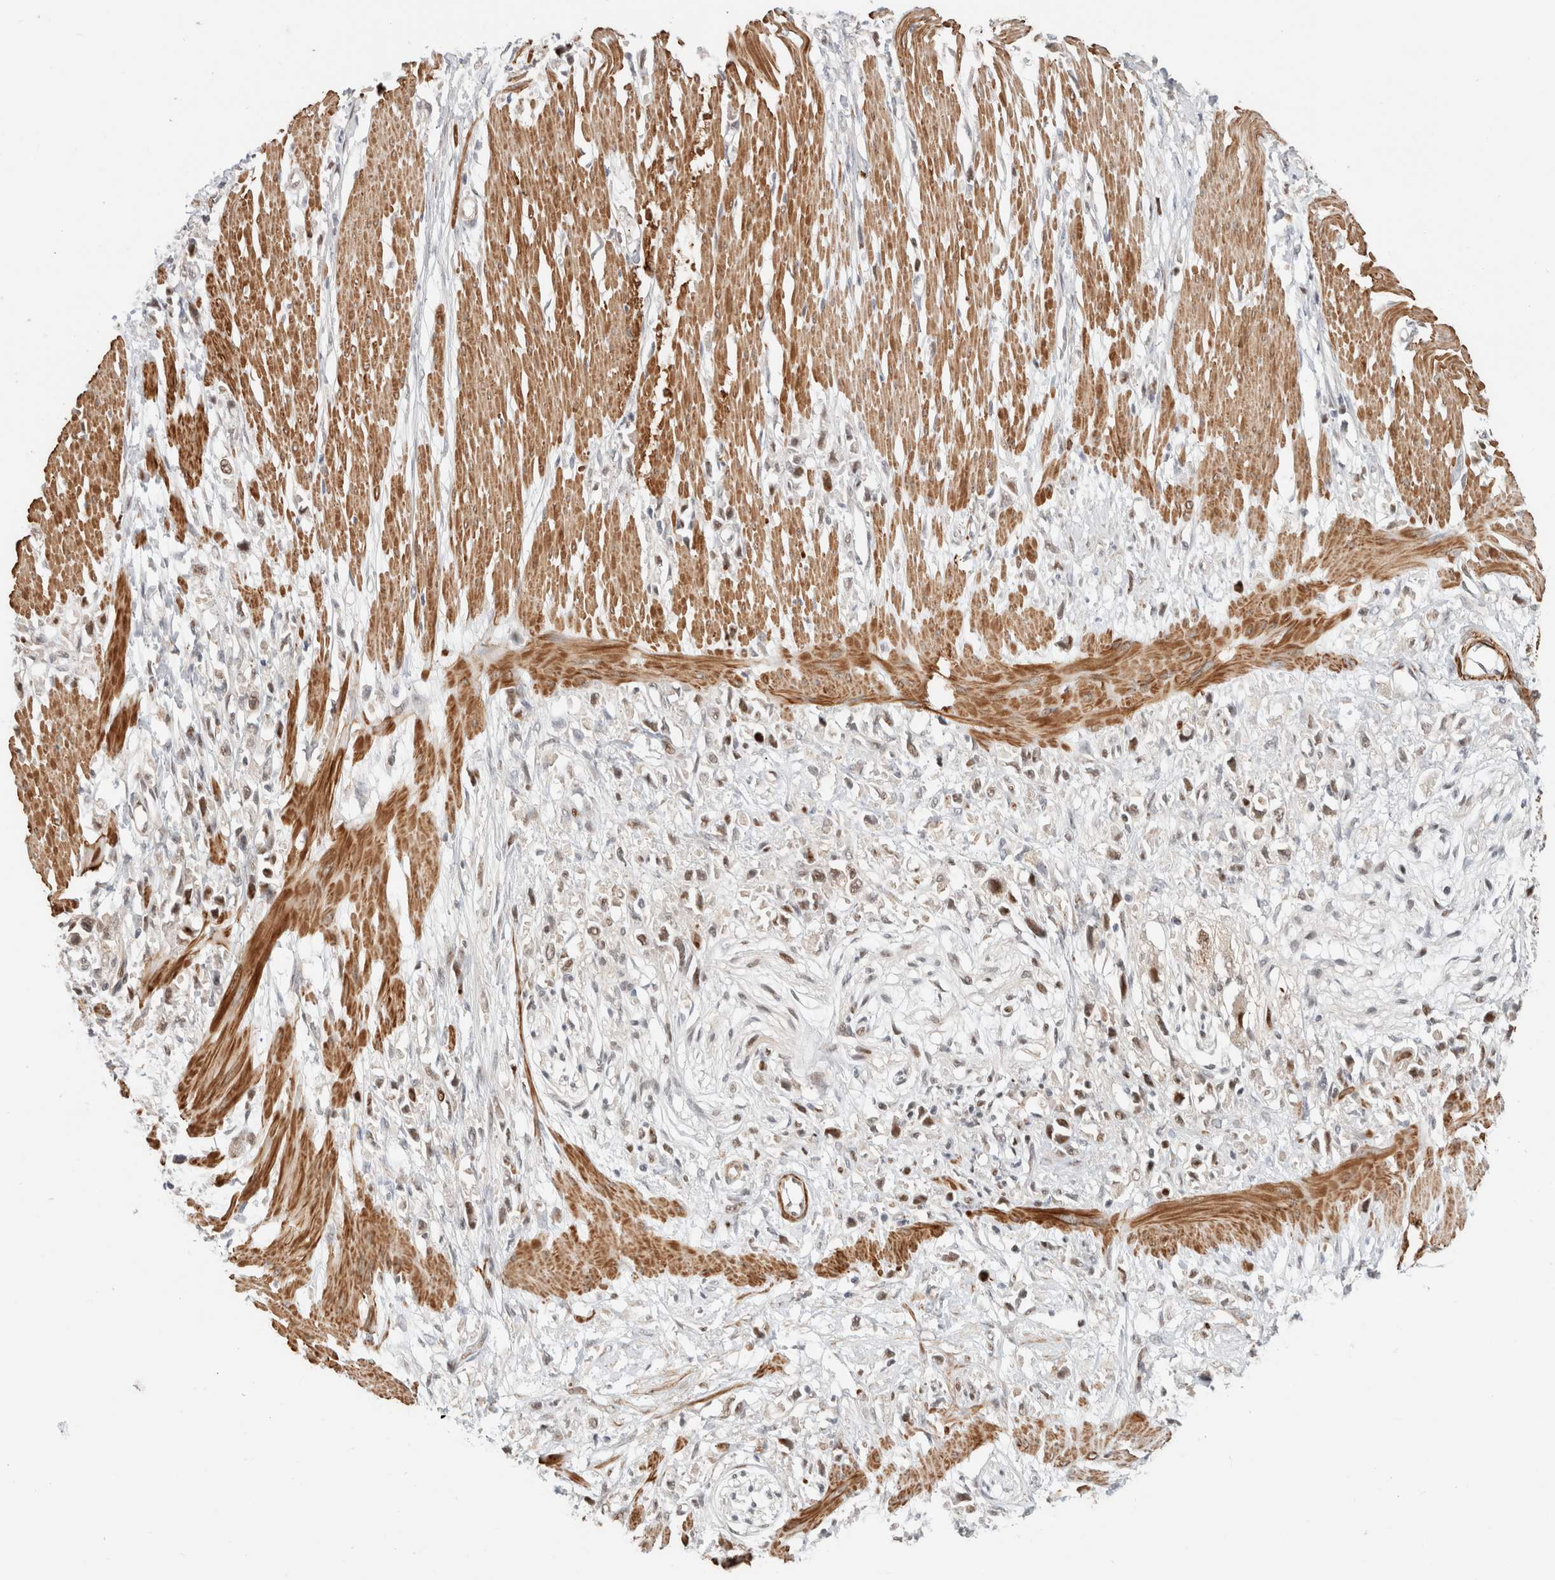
{"staining": {"intensity": "moderate", "quantity": ">75%", "location": "nuclear"}, "tissue": "stomach cancer", "cell_type": "Tumor cells", "image_type": "cancer", "snomed": [{"axis": "morphology", "description": "Adenocarcinoma, NOS"}, {"axis": "topography", "description": "Stomach"}], "caption": "A photomicrograph of human stomach cancer (adenocarcinoma) stained for a protein demonstrates moderate nuclear brown staining in tumor cells.", "gene": "ID3", "patient": {"sex": "female", "age": 59}}